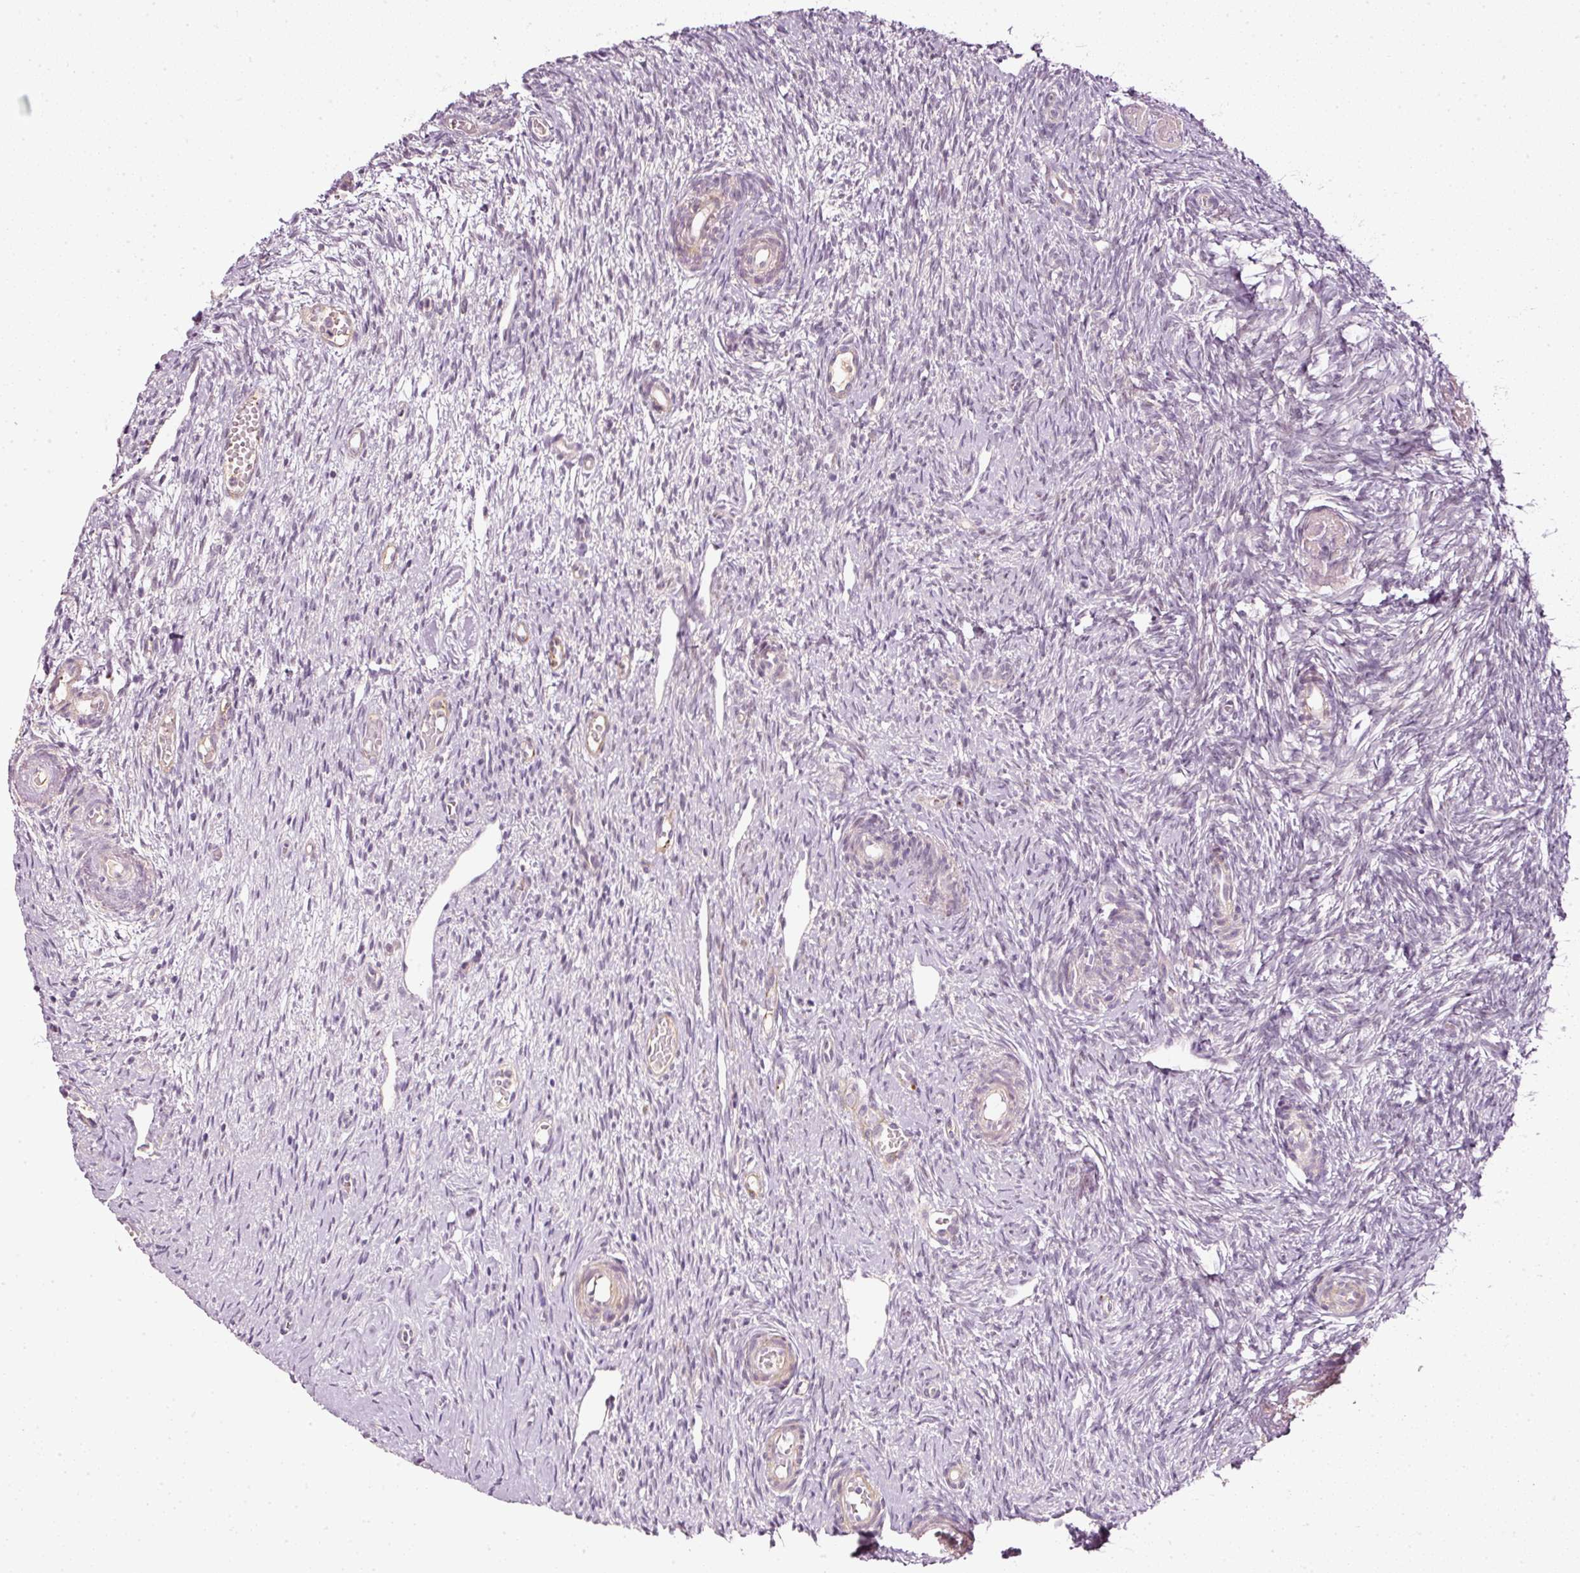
{"staining": {"intensity": "negative", "quantity": "none", "location": "none"}, "tissue": "ovary", "cell_type": "Follicle cells", "image_type": "normal", "snomed": [{"axis": "morphology", "description": "Normal tissue, NOS"}, {"axis": "topography", "description": "Ovary"}], "caption": "An IHC photomicrograph of unremarkable ovary is shown. There is no staining in follicle cells of ovary.", "gene": "TOGARAM1", "patient": {"sex": "female", "age": 51}}